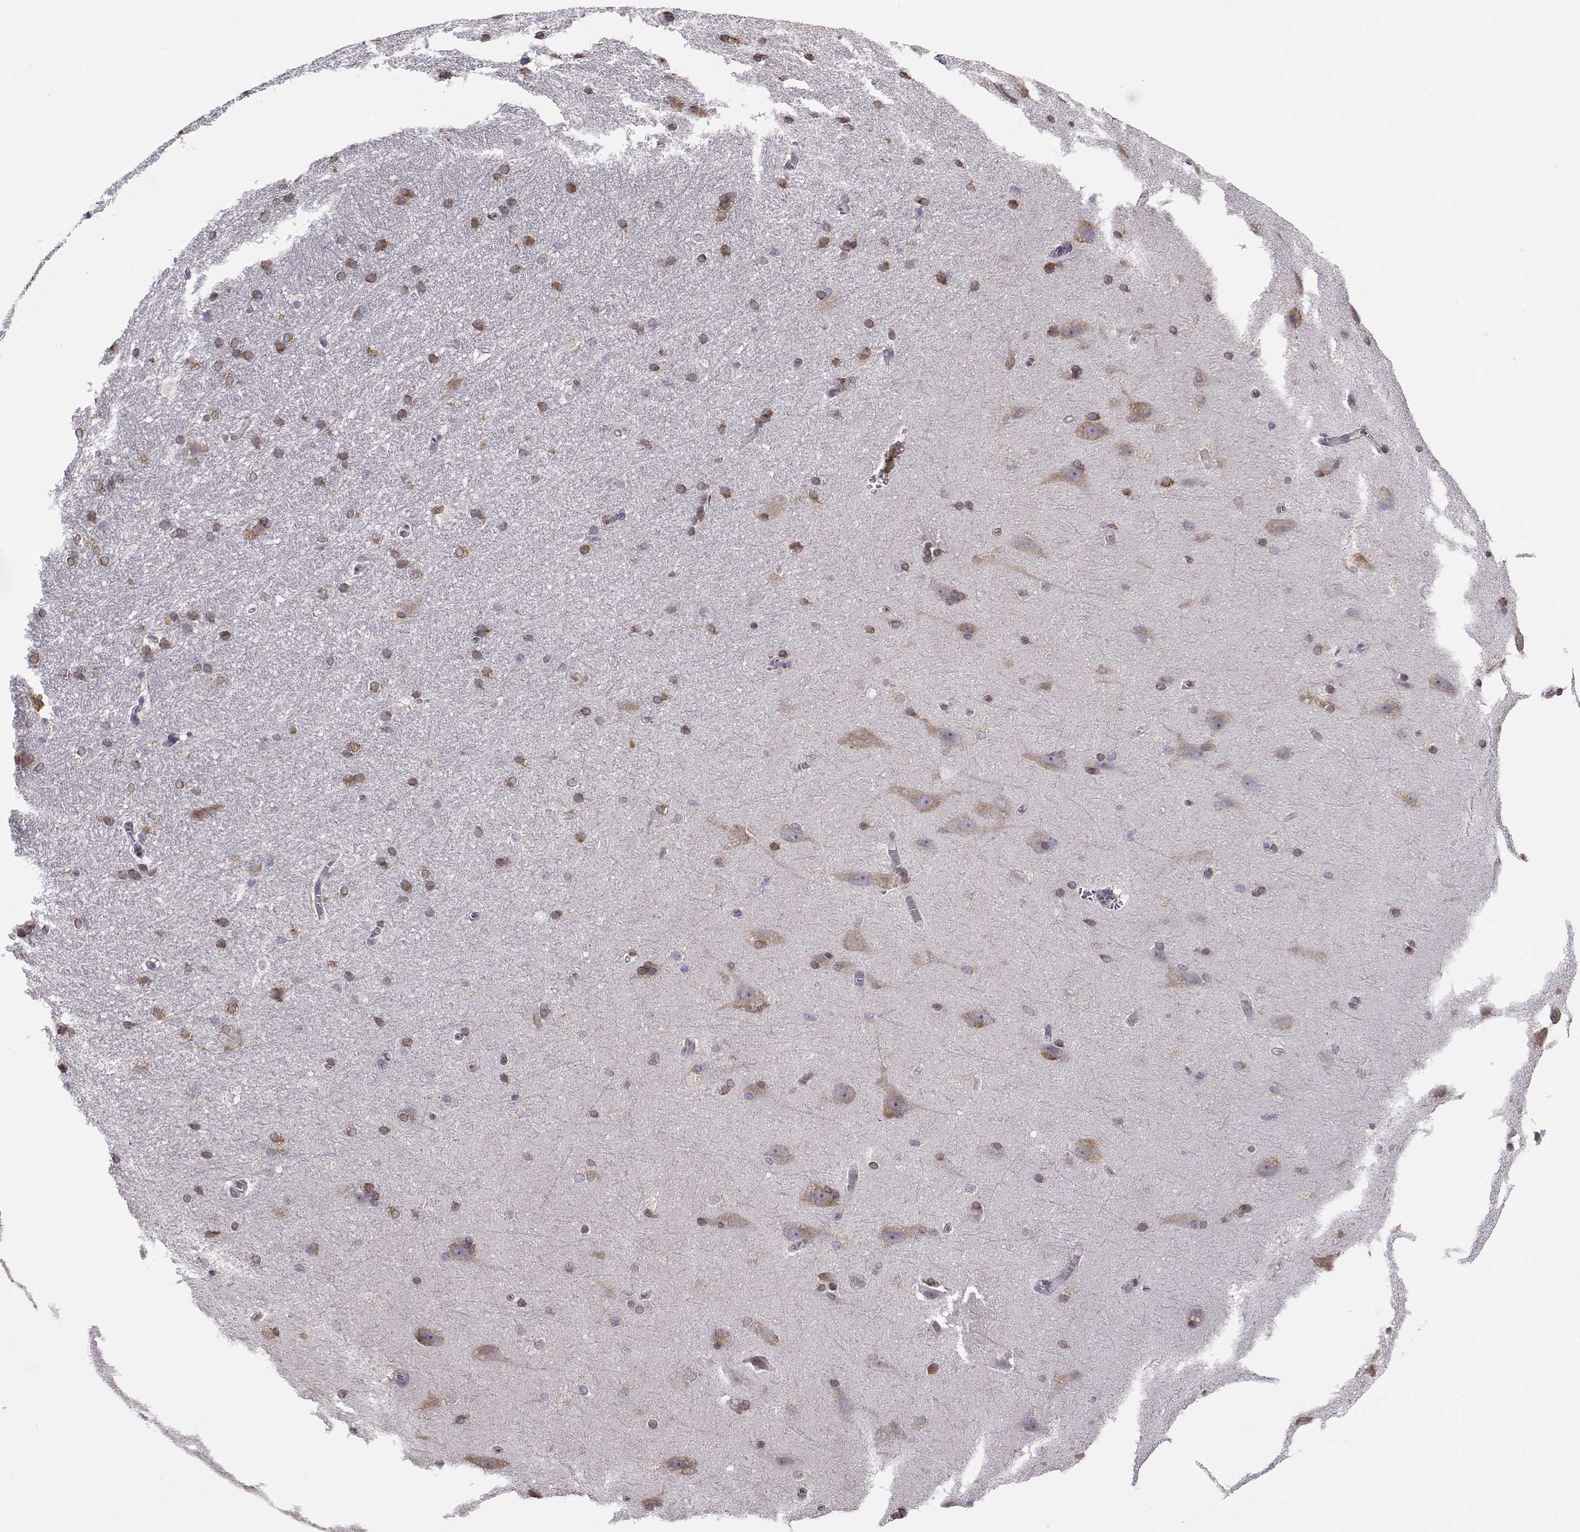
{"staining": {"intensity": "moderate", "quantity": "<25%", "location": "cytoplasmic/membranous"}, "tissue": "hippocampus", "cell_type": "Glial cells", "image_type": "normal", "snomed": [{"axis": "morphology", "description": "Normal tissue, NOS"}, {"axis": "topography", "description": "Cerebral cortex"}, {"axis": "topography", "description": "Hippocampus"}], "caption": "This histopathology image displays immunohistochemistry (IHC) staining of unremarkable hippocampus, with low moderate cytoplasmic/membranous positivity in about <25% of glial cells.", "gene": "BEND6", "patient": {"sex": "female", "age": 19}}